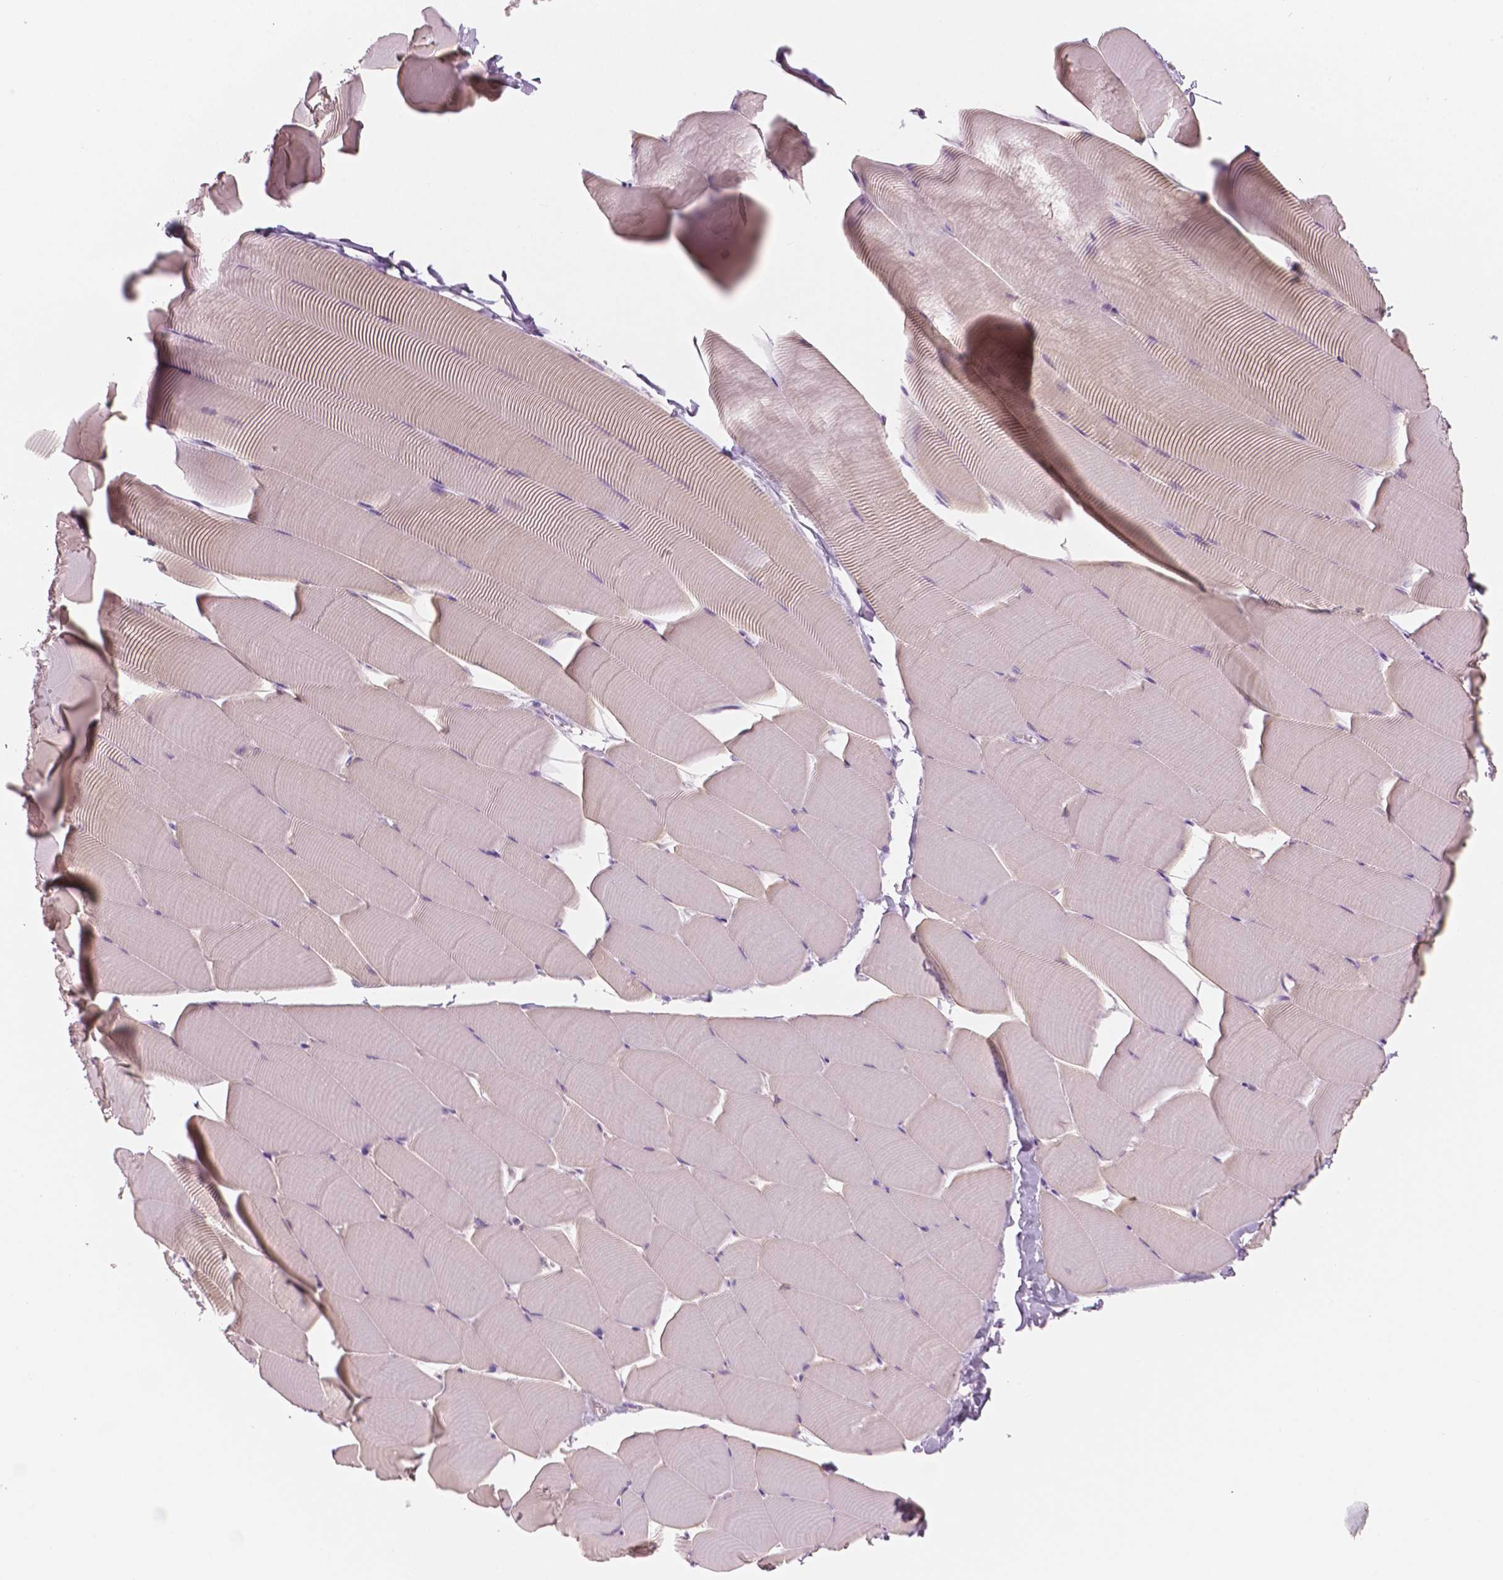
{"staining": {"intensity": "moderate", "quantity": "<25%", "location": "cytoplasmic/membranous"}, "tissue": "skeletal muscle", "cell_type": "Myocytes", "image_type": "normal", "snomed": [{"axis": "morphology", "description": "Normal tissue, NOS"}, {"axis": "topography", "description": "Skeletal muscle"}], "caption": "High-magnification brightfield microscopy of normal skeletal muscle stained with DAB (3,3'-diaminobenzidine) (brown) and counterstained with hematoxylin (blue). myocytes exhibit moderate cytoplasmic/membranous positivity is appreciated in about<25% of cells.", "gene": "PLIN4", "patient": {"sex": "male", "age": 25}}